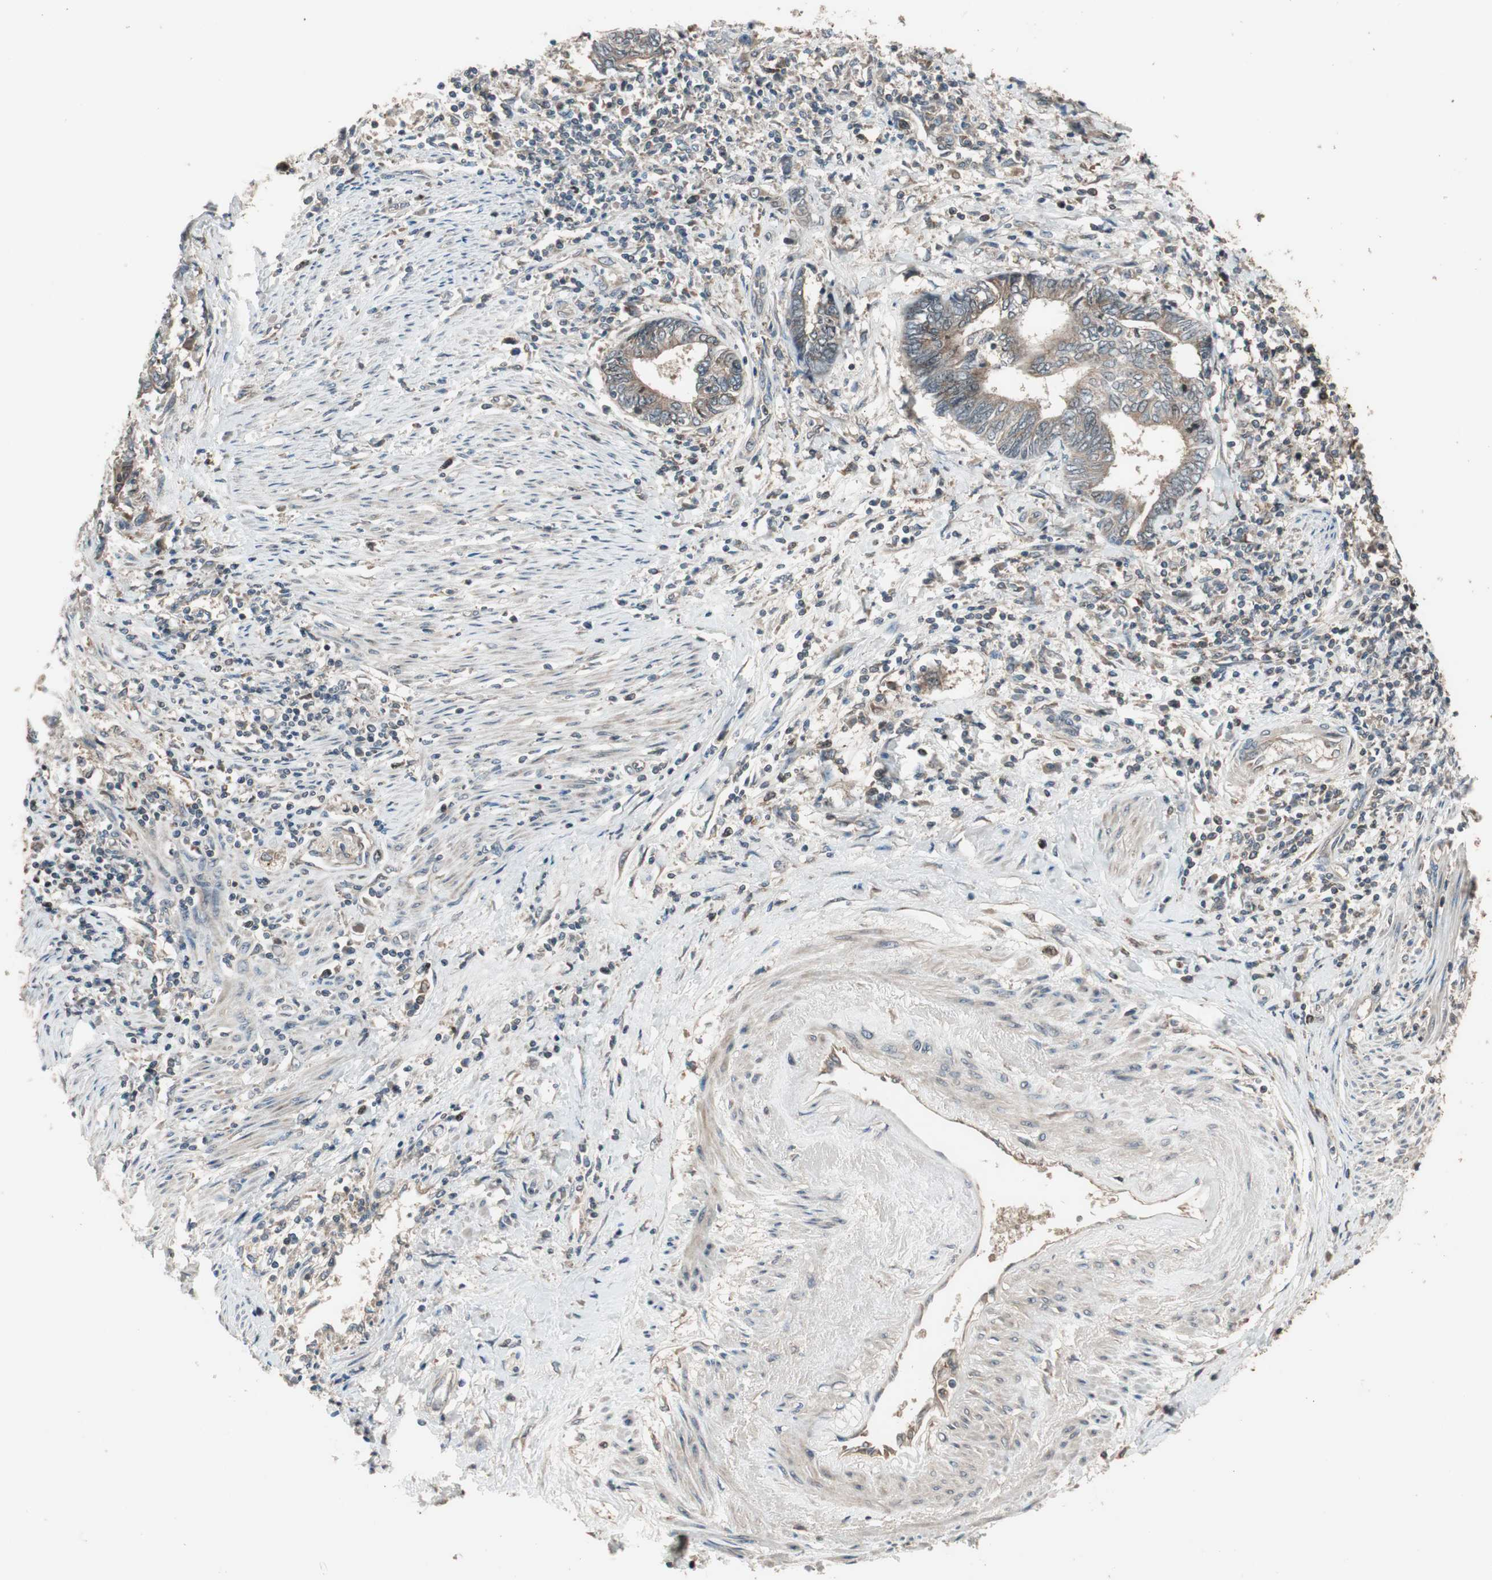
{"staining": {"intensity": "weak", "quantity": ">75%", "location": "cytoplasmic/membranous"}, "tissue": "endometrial cancer", "cell_type": "Tumor cells", "image_type": "cancer", "snomed": [{"axis": "morphology", "description": "Adenocarcinoma, NOS"}, {"axis": "topography", "description": "Uterus"}, {"axis": "topography", "description": "Endometrium"}], "caption": "Protein positivity by IHC reveals weak cytoplasmic/membranous staining in approximately >75% of tumor cells in endometrial cancer (adenocarcinoma). (brown staining indicates protein expression, while blue staining denotes nuclei).", "gene": "ATP6AP2", "patient": {"sex": "female", "age": 70}}